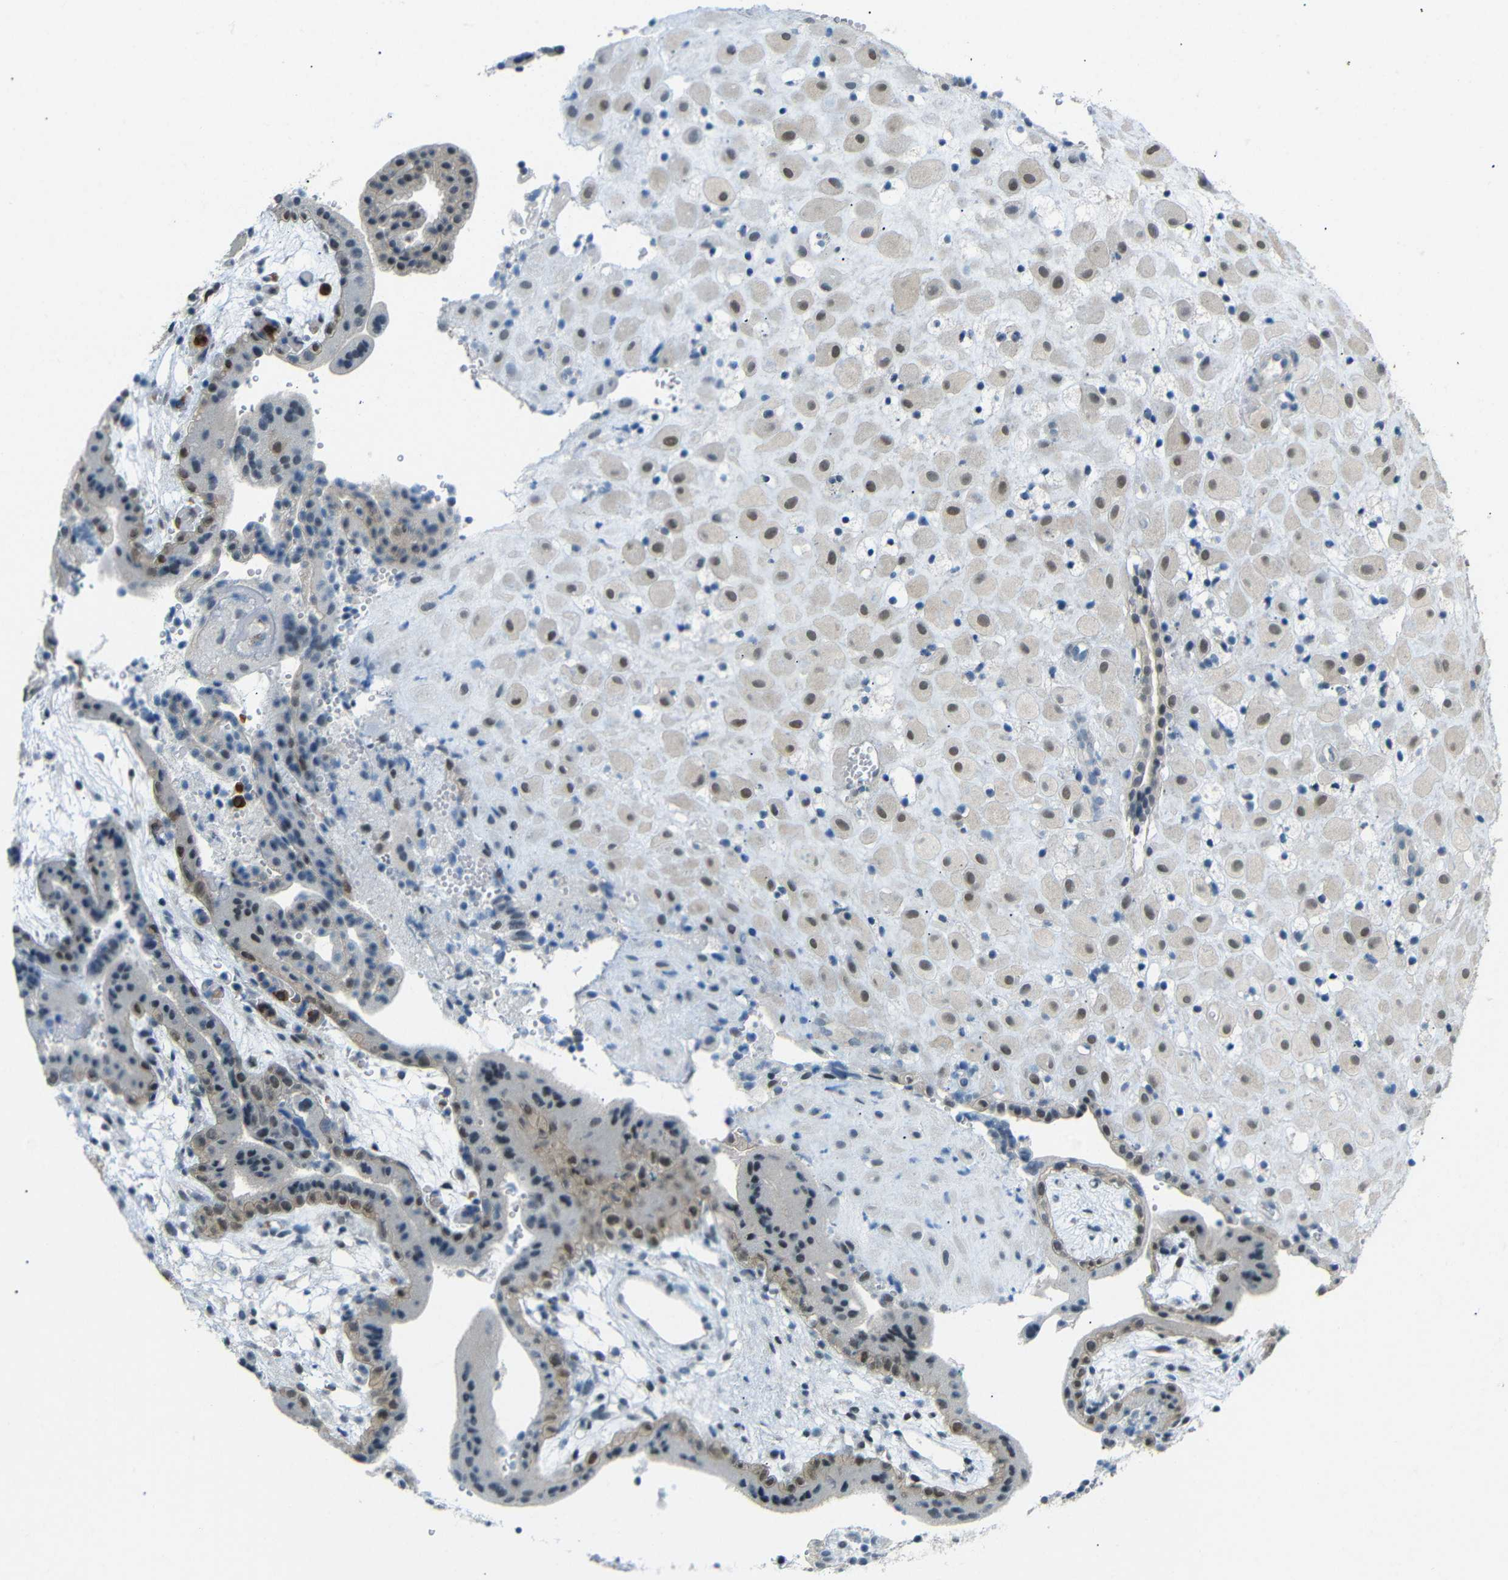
{"staining": {"intensity": "moderate", "quantity": ">75%", "location": "nuclear"}, "tissue": "placenta", "cell_type": "Decidual cells", "image_type": "normal", "snomed": [{"axis": "morphology", "description": "Normal tissue, NOS"}, {"axis": "topography", "description": "Placenta"}], "caption": "This is a histology image of immunohistochemistry (IHC) staining of normal placenta, which shows moderate expression in the nuclear of decidual cells.", "gene": "GPR158", "patient": {"sex": "female", "age": 18}}